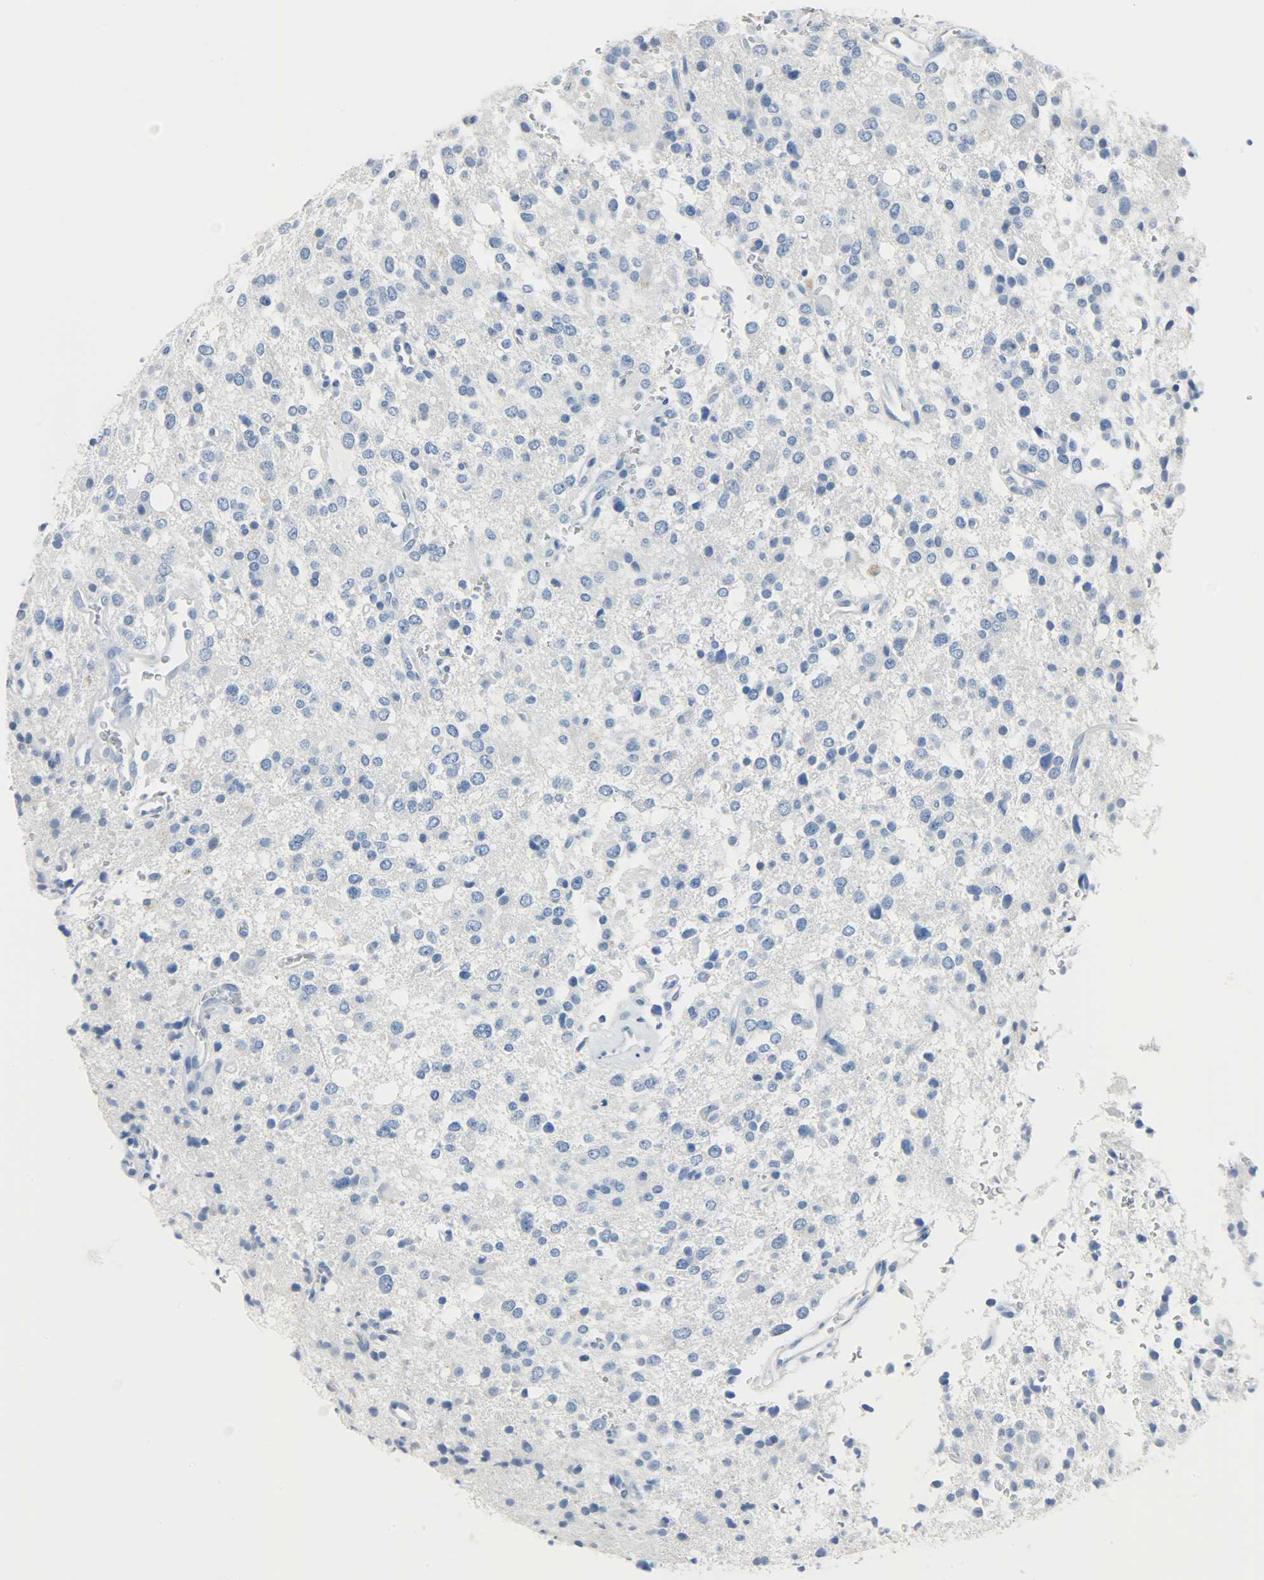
{"staining": {"intensity": "negative", "quantity": "none", "location": "none"}, "tissue": "glioma", "cell_type": "Tumor cells", "image_type": "cancer", "snomed": [{"axis": "morphology", "description": "Glioma, malignant, High grade"}, {"axis": "topography", "description": "Brain"}], "caption": "Protein analysis of malignant glioma (high-grade) shows no significant expression in tumor cells.", "gene": "CA3", "patient": {"sex": "male", "age": 47}}